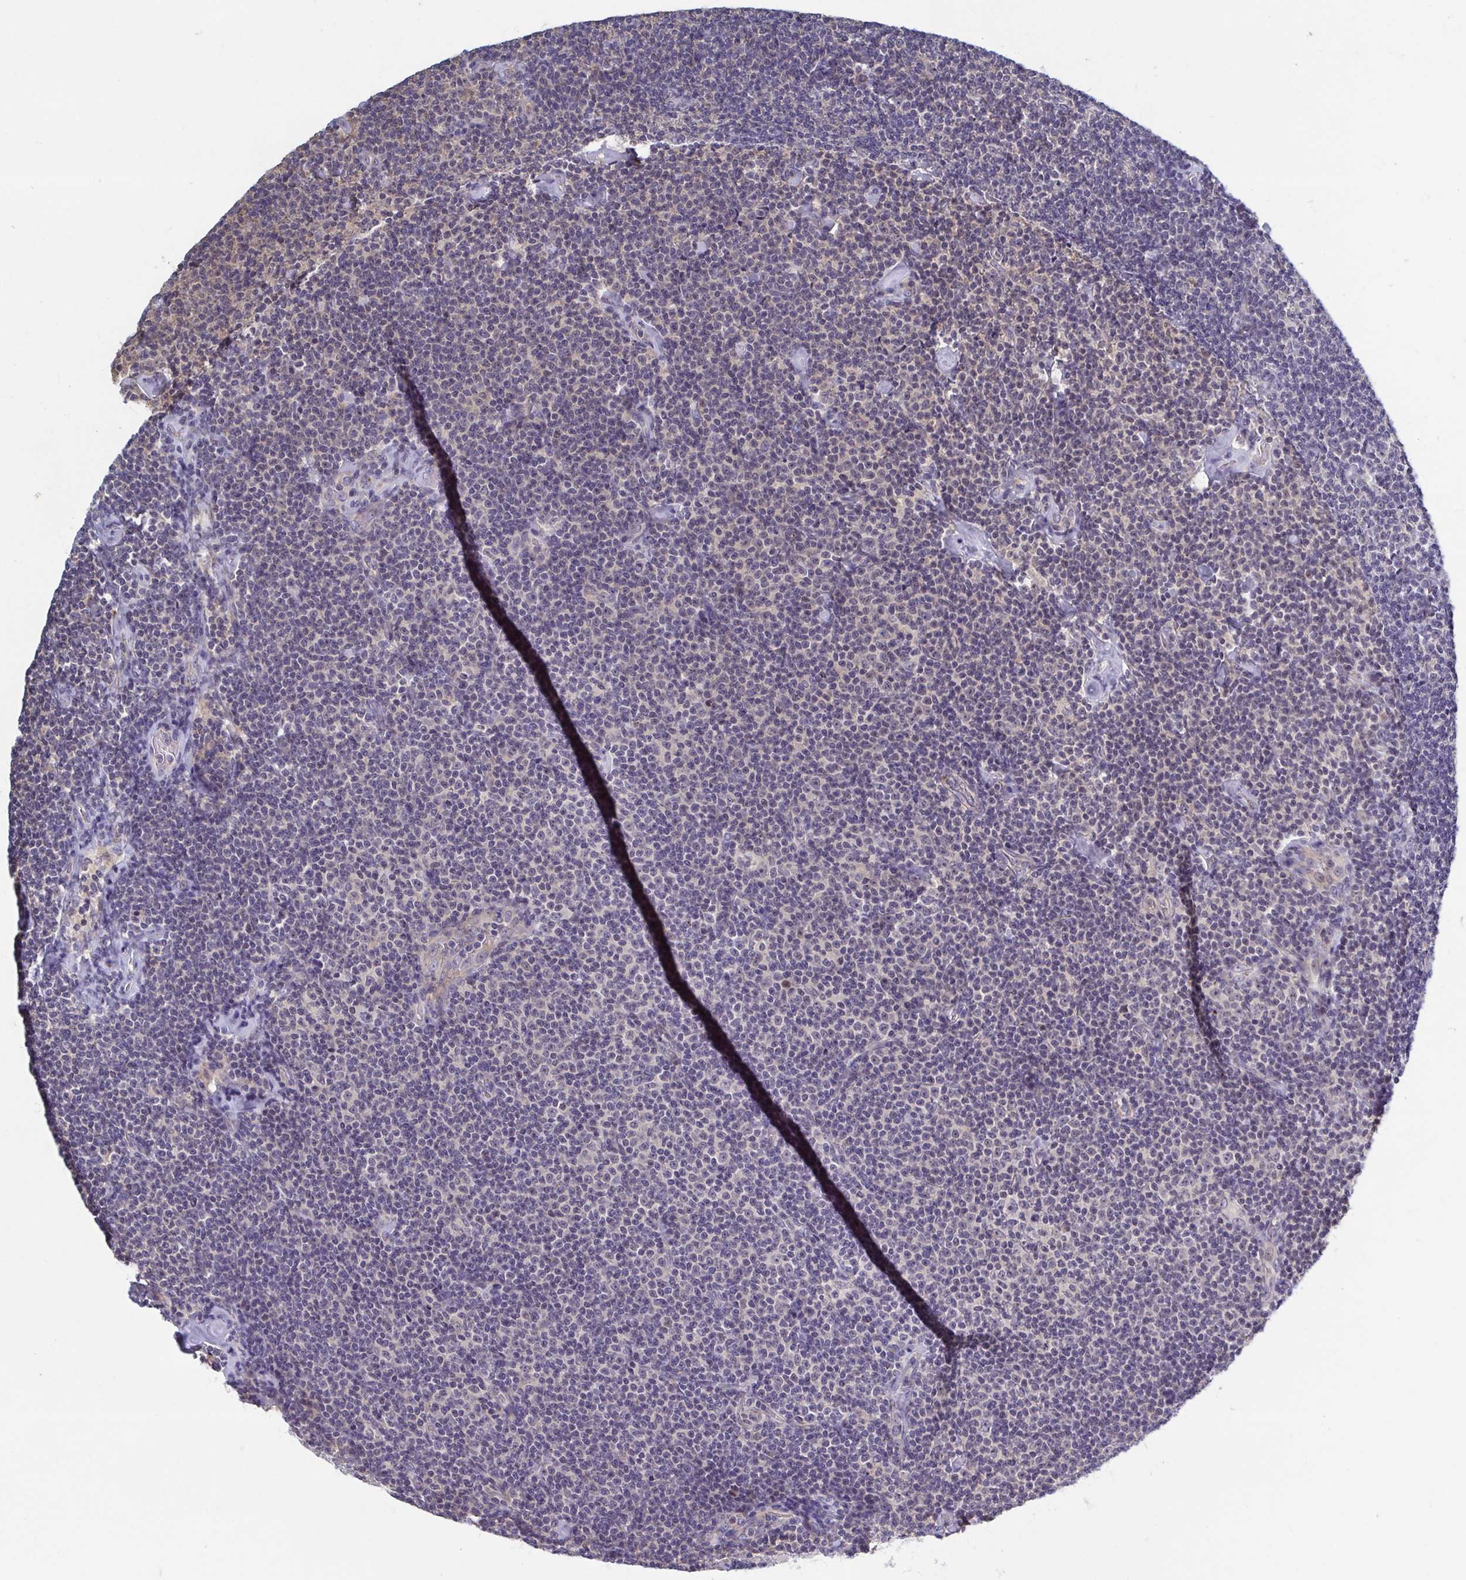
{"staining": {"intensity": "negative", "quantity": "none", "location": "none"}, "tissue": "lymphoma", "cell_type": "Tumor cells", "image_type": "cancer", "snomed": [{"axis": "morphology", "description": "Malignant lymphoma, non-Hodgkin's type, Low grade"}, {"axis": "topography", "description": "Lymph node"}], "caption": "An immunohistochemistry (IHC) photomicrograph of low-grade malignant lymphoma, non-Hodgkin's type is shown. There is no staining in tumor cells of low-grade malignant lymphoma, non-Hodgkin's type.", "gene": "LRRC38", "patient": {"sex": "male", "age": 81}}